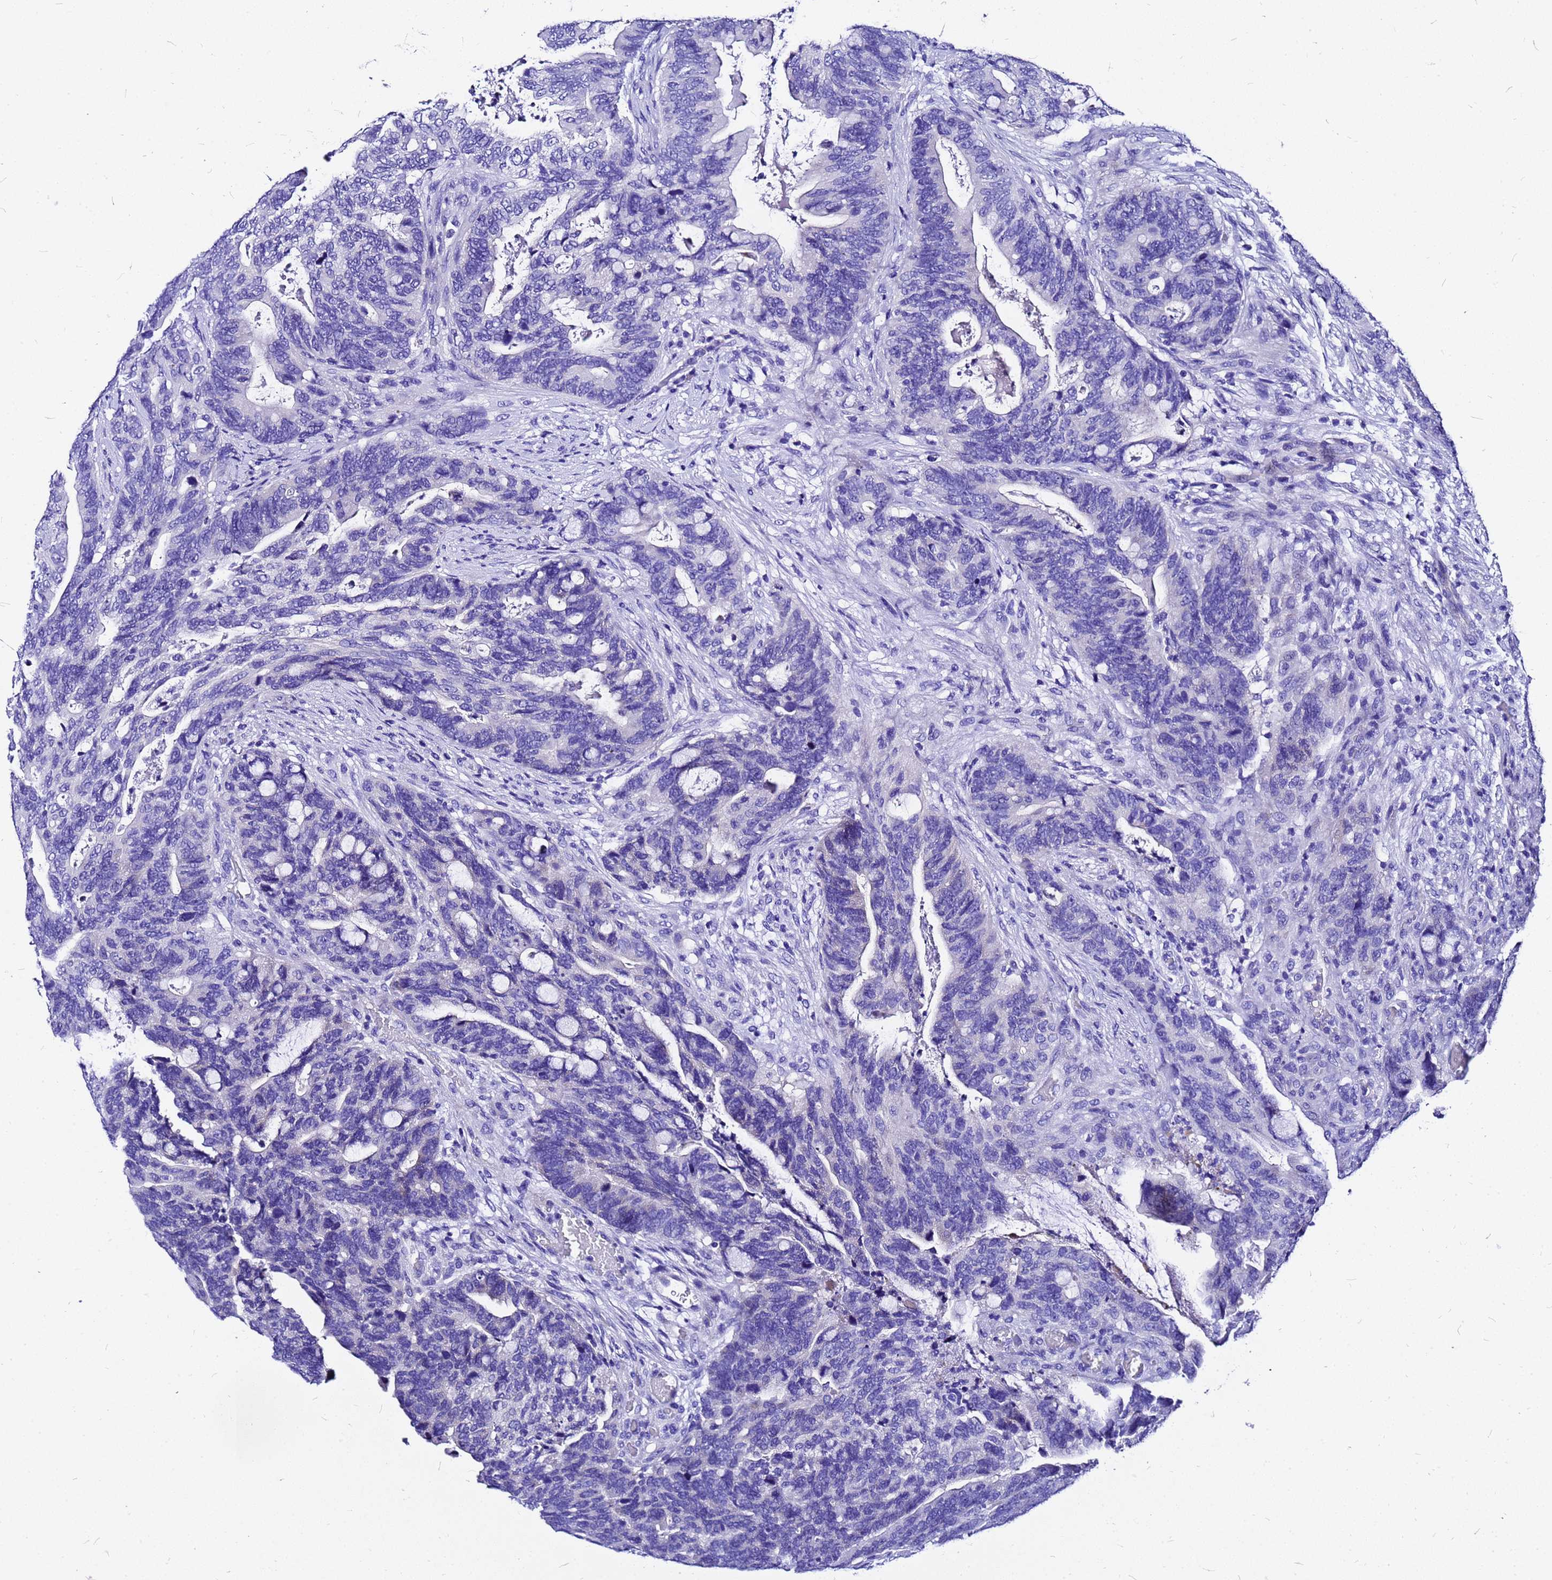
{"staining": {"intensity": "negative", "quantity": "none", "location": "none"}, "tissue": "colorectal cancer", "cell_type": "Tumor cells", "image_type": "cancer", "snomed": [{"axis": "morphology", "description": "Adenocarcinoma, NOS"}, {"axis": "topography", "description": "Colon"}], "caption": "Tumor cells are negative for protein expression in human colorectal adenocarcinoma. Nuclei are stained in blue.", "gene": "HERC4", "patient": {"sex": "female", "age": 82}}